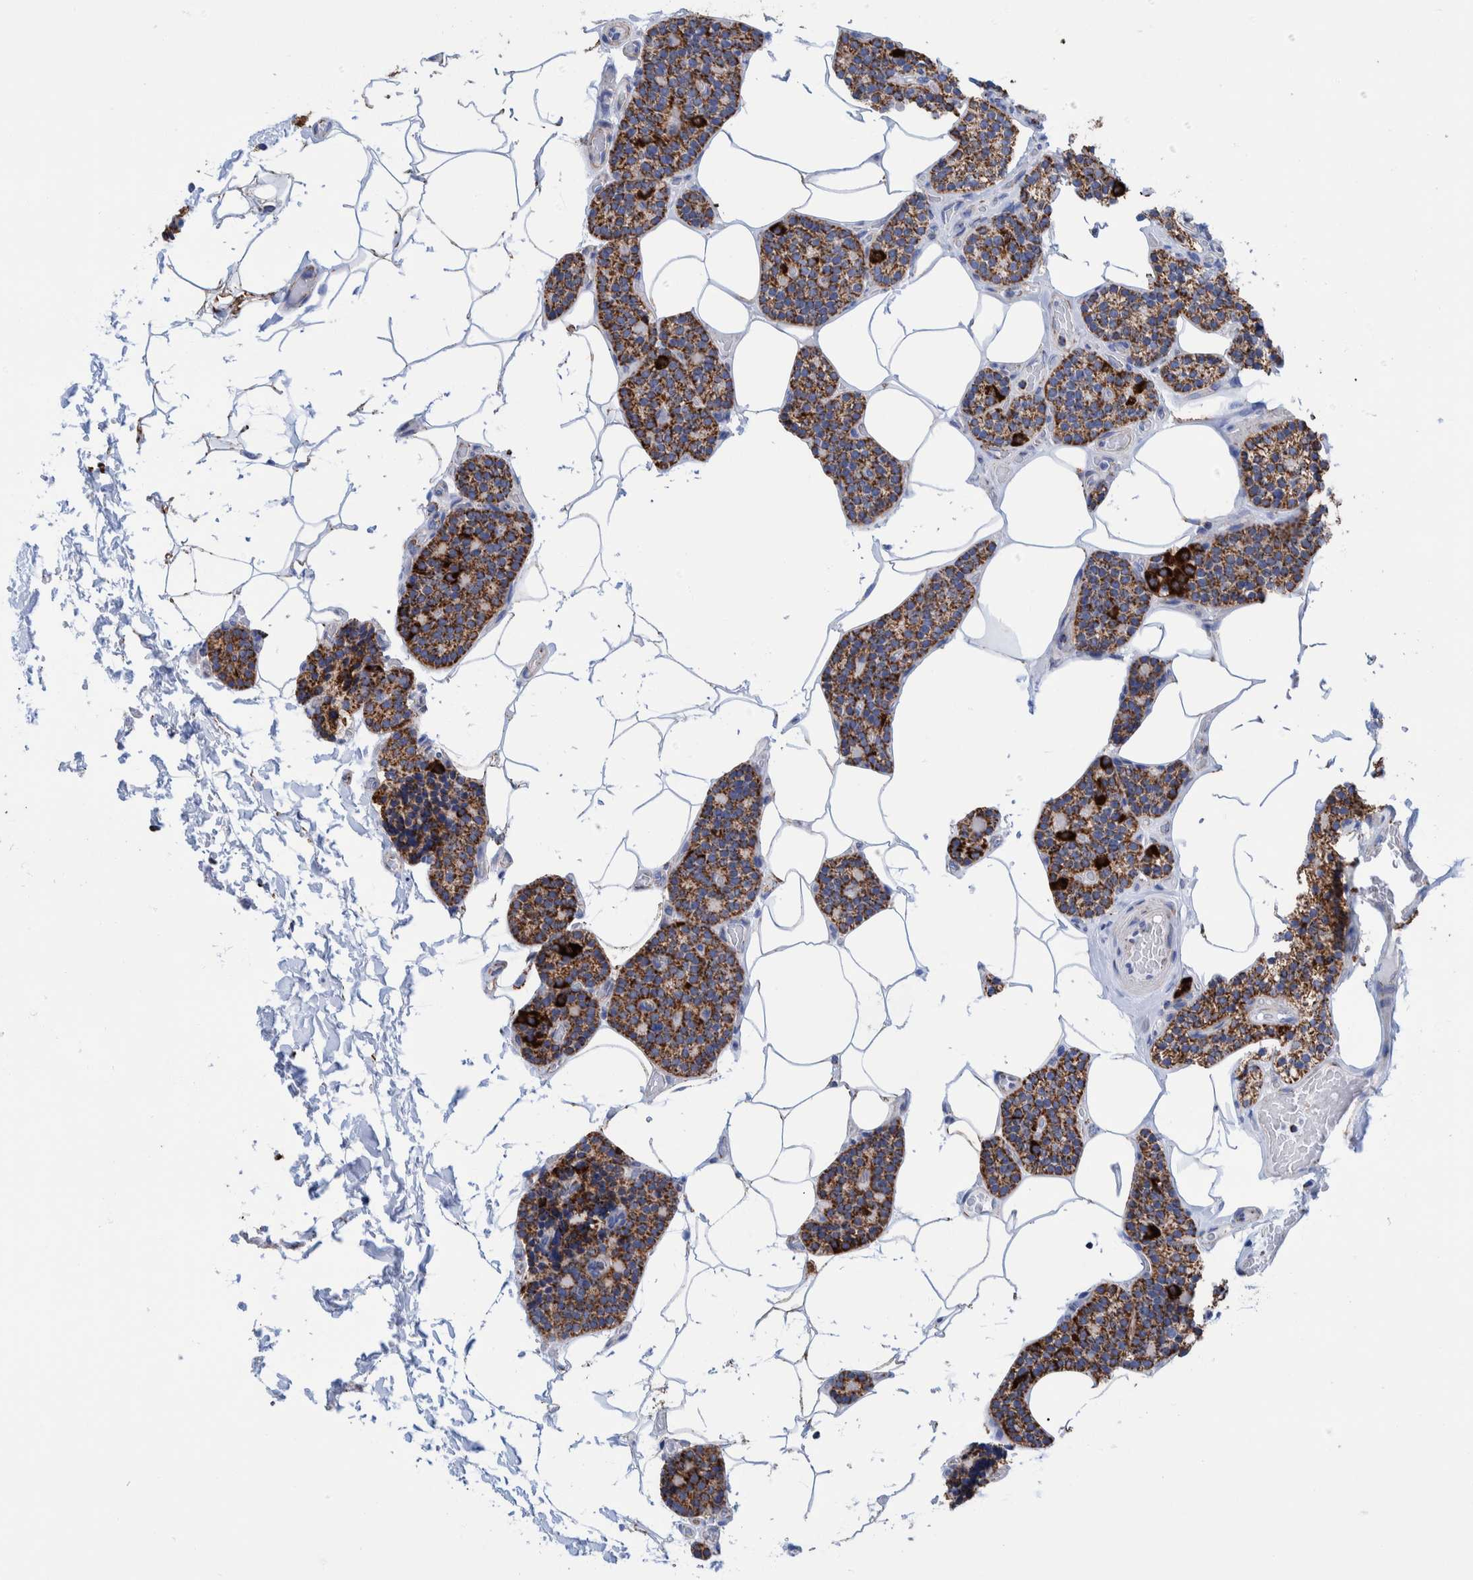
{"staining": {"intensity": "strong", "quantity": ">75%", "location": "cytoplasmic/membranous"}, "tissue": "parathyroid gland", "cell_type": "Glandular cells", "image_type": "normal", "snomed": [{"axis": "morphology", "description": "Normal tissue, NOS"}, {"axis": "topography", "description": "Parathyroid gland"}], "caption": "An image of parathyroid gland stained for a protein demonstrates strong cytoplasmic/membranous brown staining in glandular cells. (DAB (3,3'-diaminobenzidine) = brown stain, brightfield microscopy at high magnification).", "gene": "DECR1", "patient": {"sex": "male", "age": 52}}